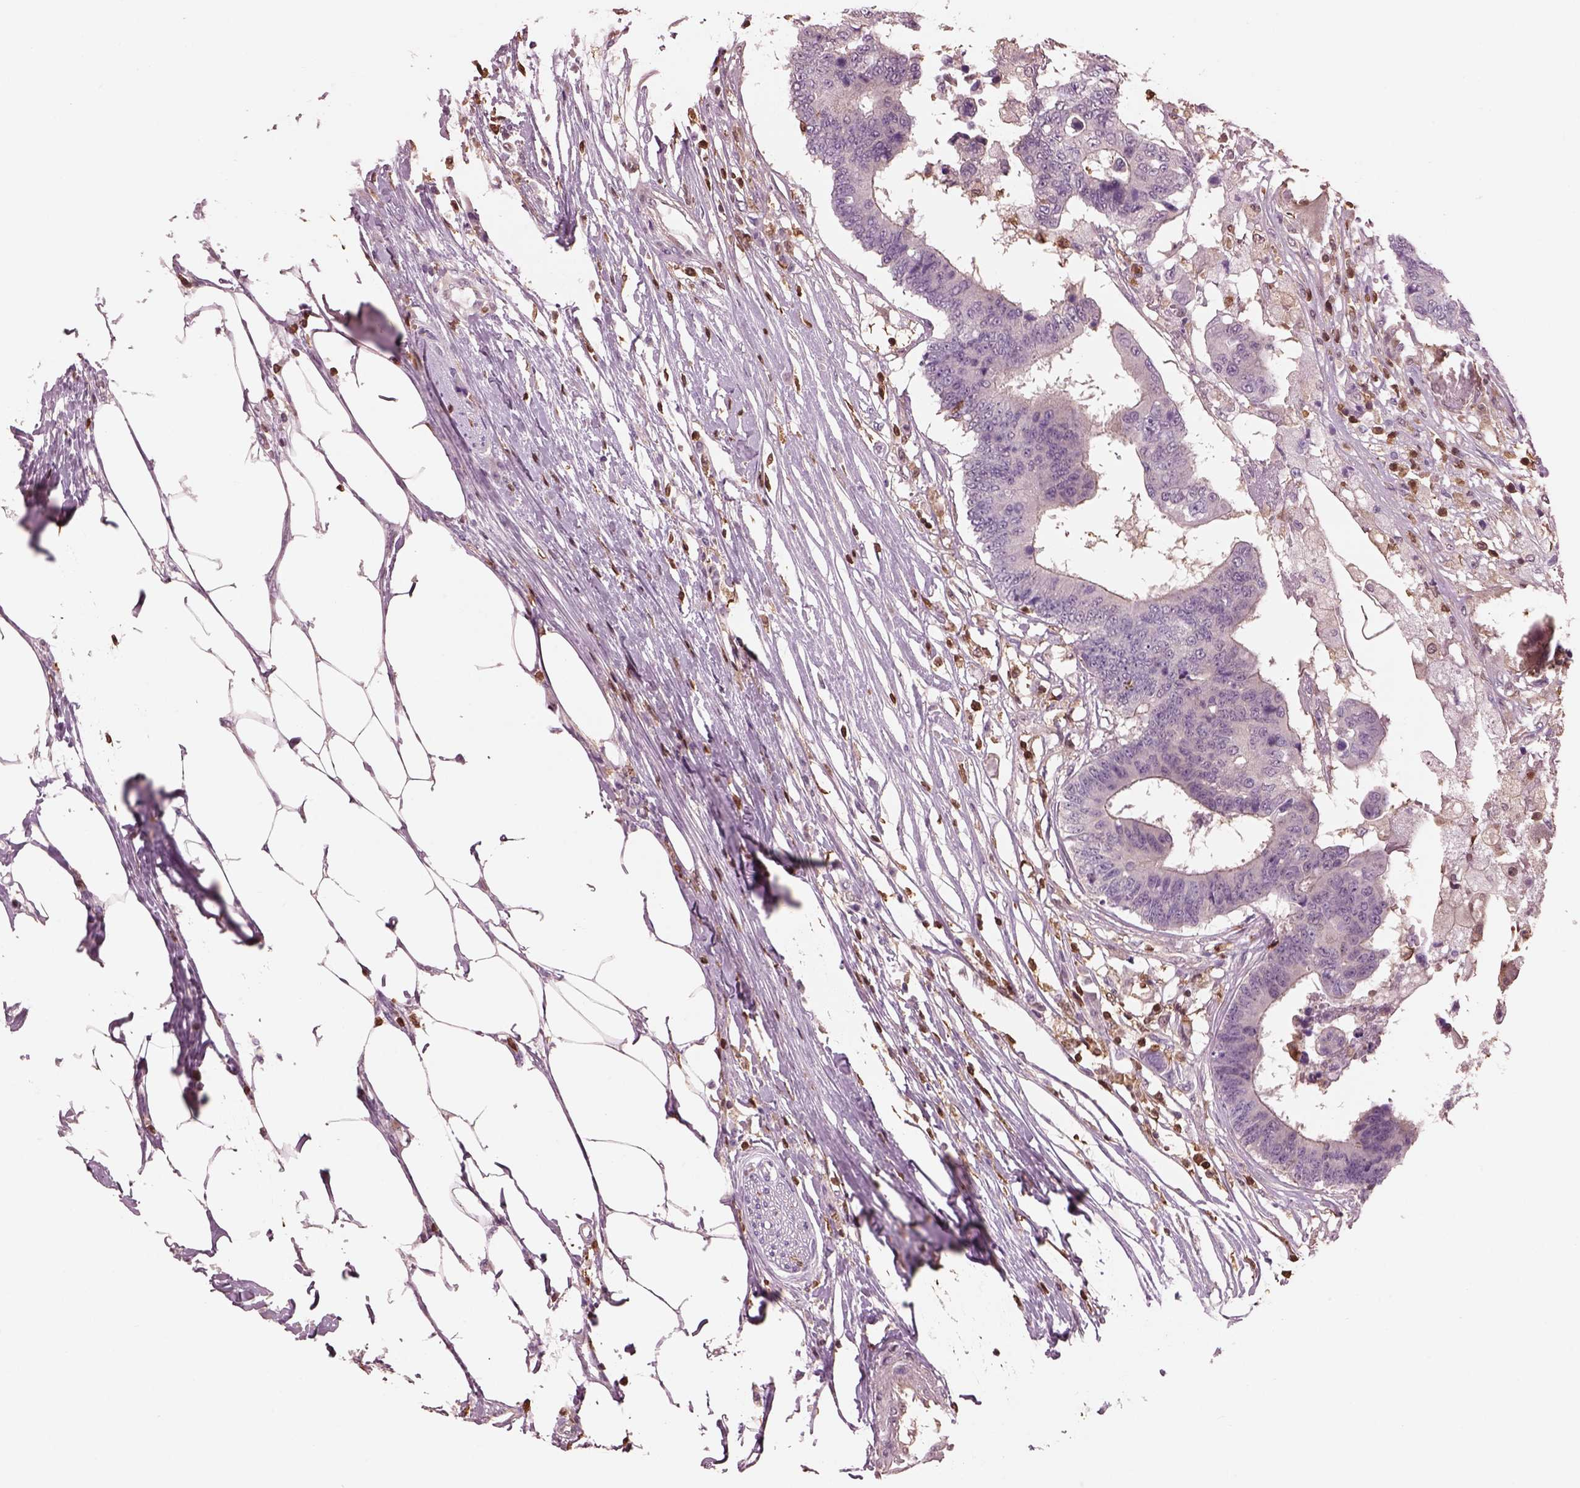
{"staining": {"intensity": "negative", "quantity": "none", "location": "none"}, "tissue": "colorectal cancer", "cell_type": "Tumor cells", "image_type": "cancer", "snomed": [{"axis": "morphology", "description": "Adenocarcinoma, NOS"}, {"axis": "topography", "description": "Colon"}], "caption": "An image of human colorectal cancer (adenocarcinoma) is negative for staining in tumor cells. (DAB (3,3'-diaminobenzidine) immunohistochemistry (IHC) visualized using brightfield microscopy, high magnification).", "gene": "IL31RA", "patient": {"sex": "female", "age": 48}}